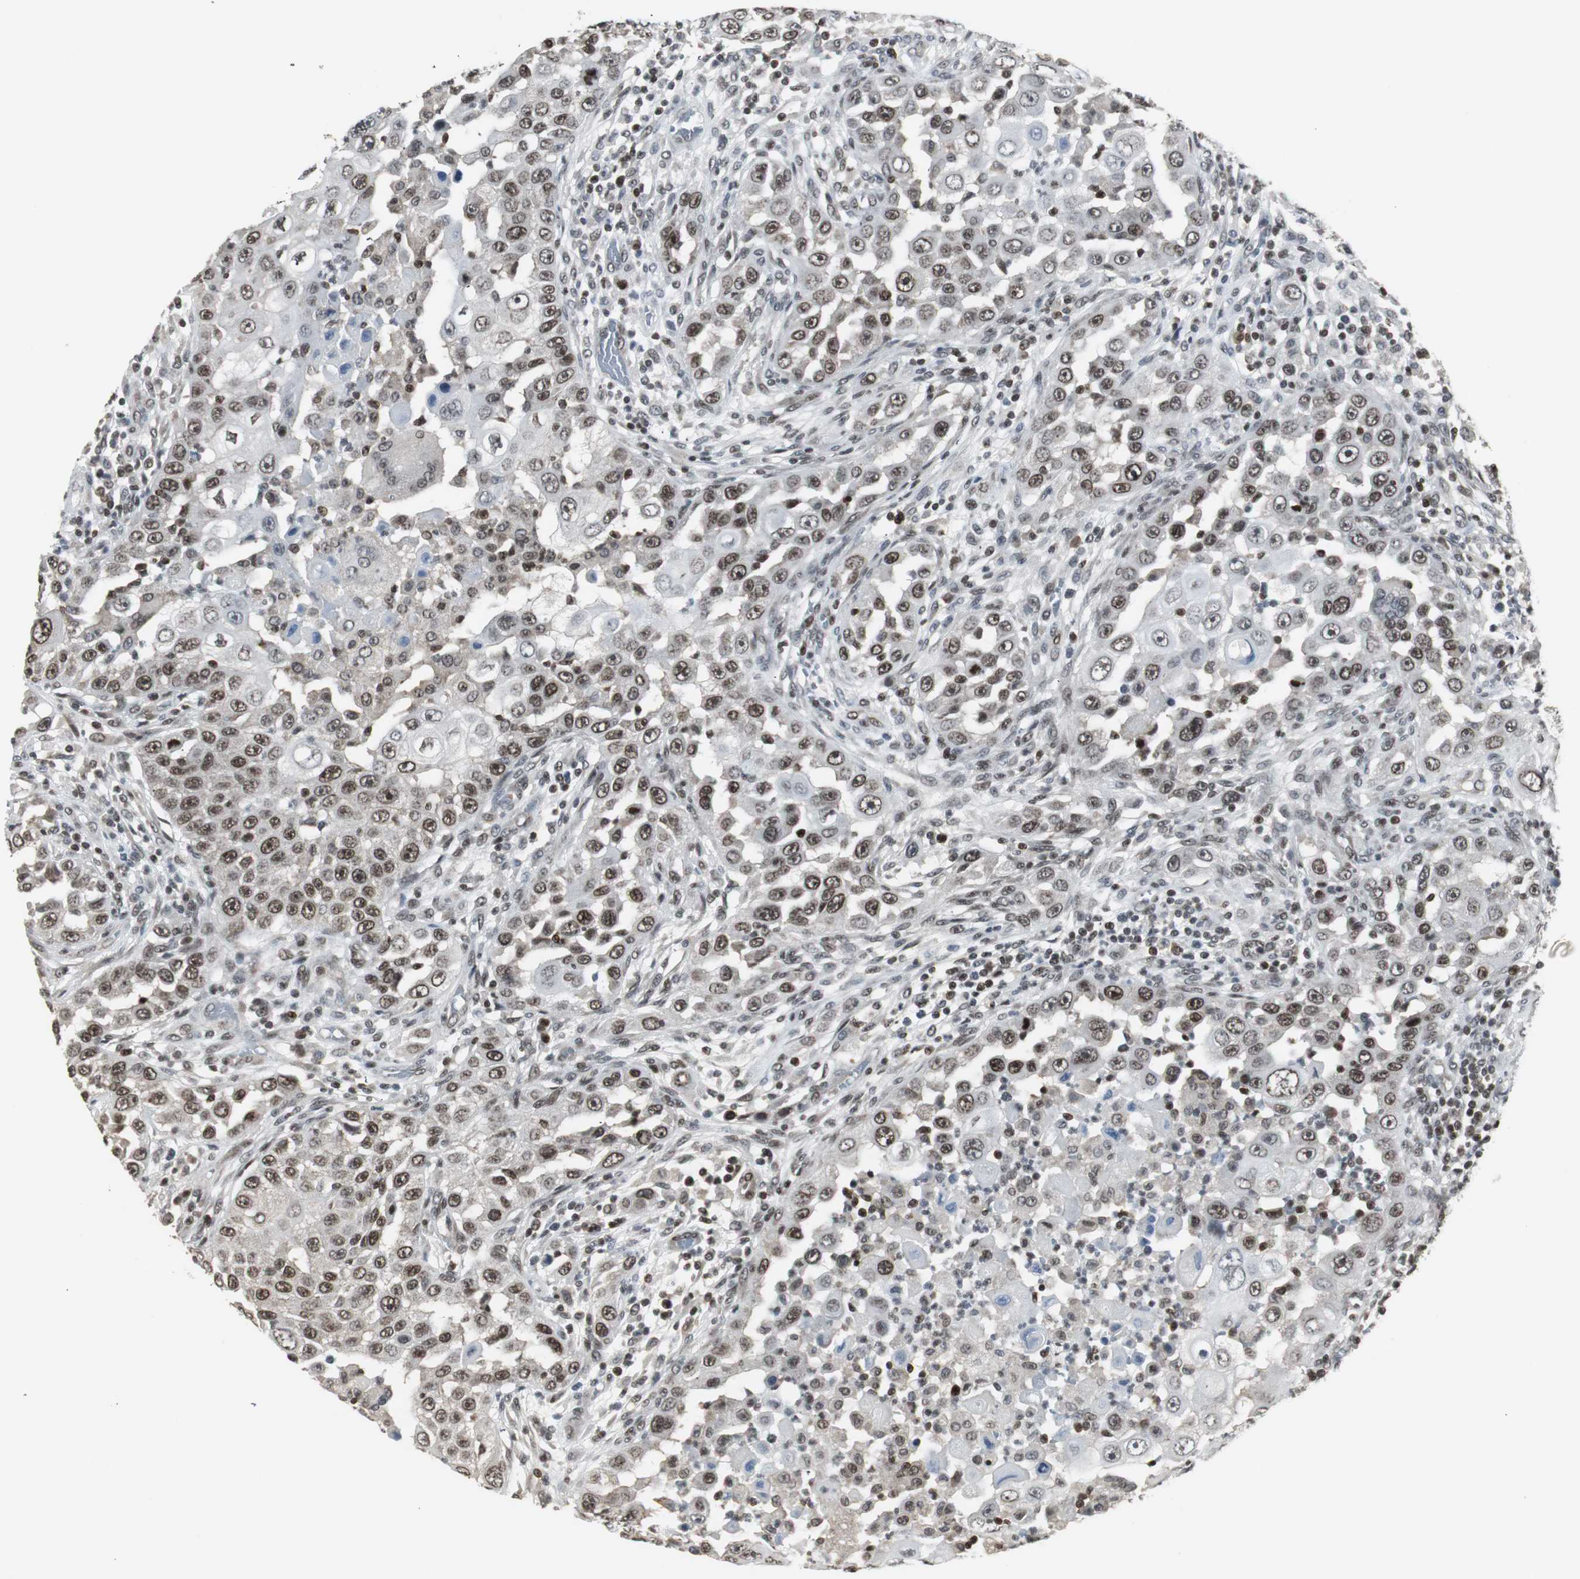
{"staining": {"intensity": "weak", "quantity": ">75%", "location": "nuclear"}, "tissue": "head and neck cancer", "cell_type": "Tumor cells", "image_type": "cancer", "snomed": [{"axis": "morphology", "description": "Carcinoma, NOS"}, {"axis": "topography", "description": "Head-Neck"}], "caption": "Head and neck cancer stained with DAB (3,3'-diaminobenzidine) IHC exhibits low levels of weak nuclear positivity in approximately >75% of tumor cells.", "gene": "MPG", "patient": {"sex": "male", "age": 87}}